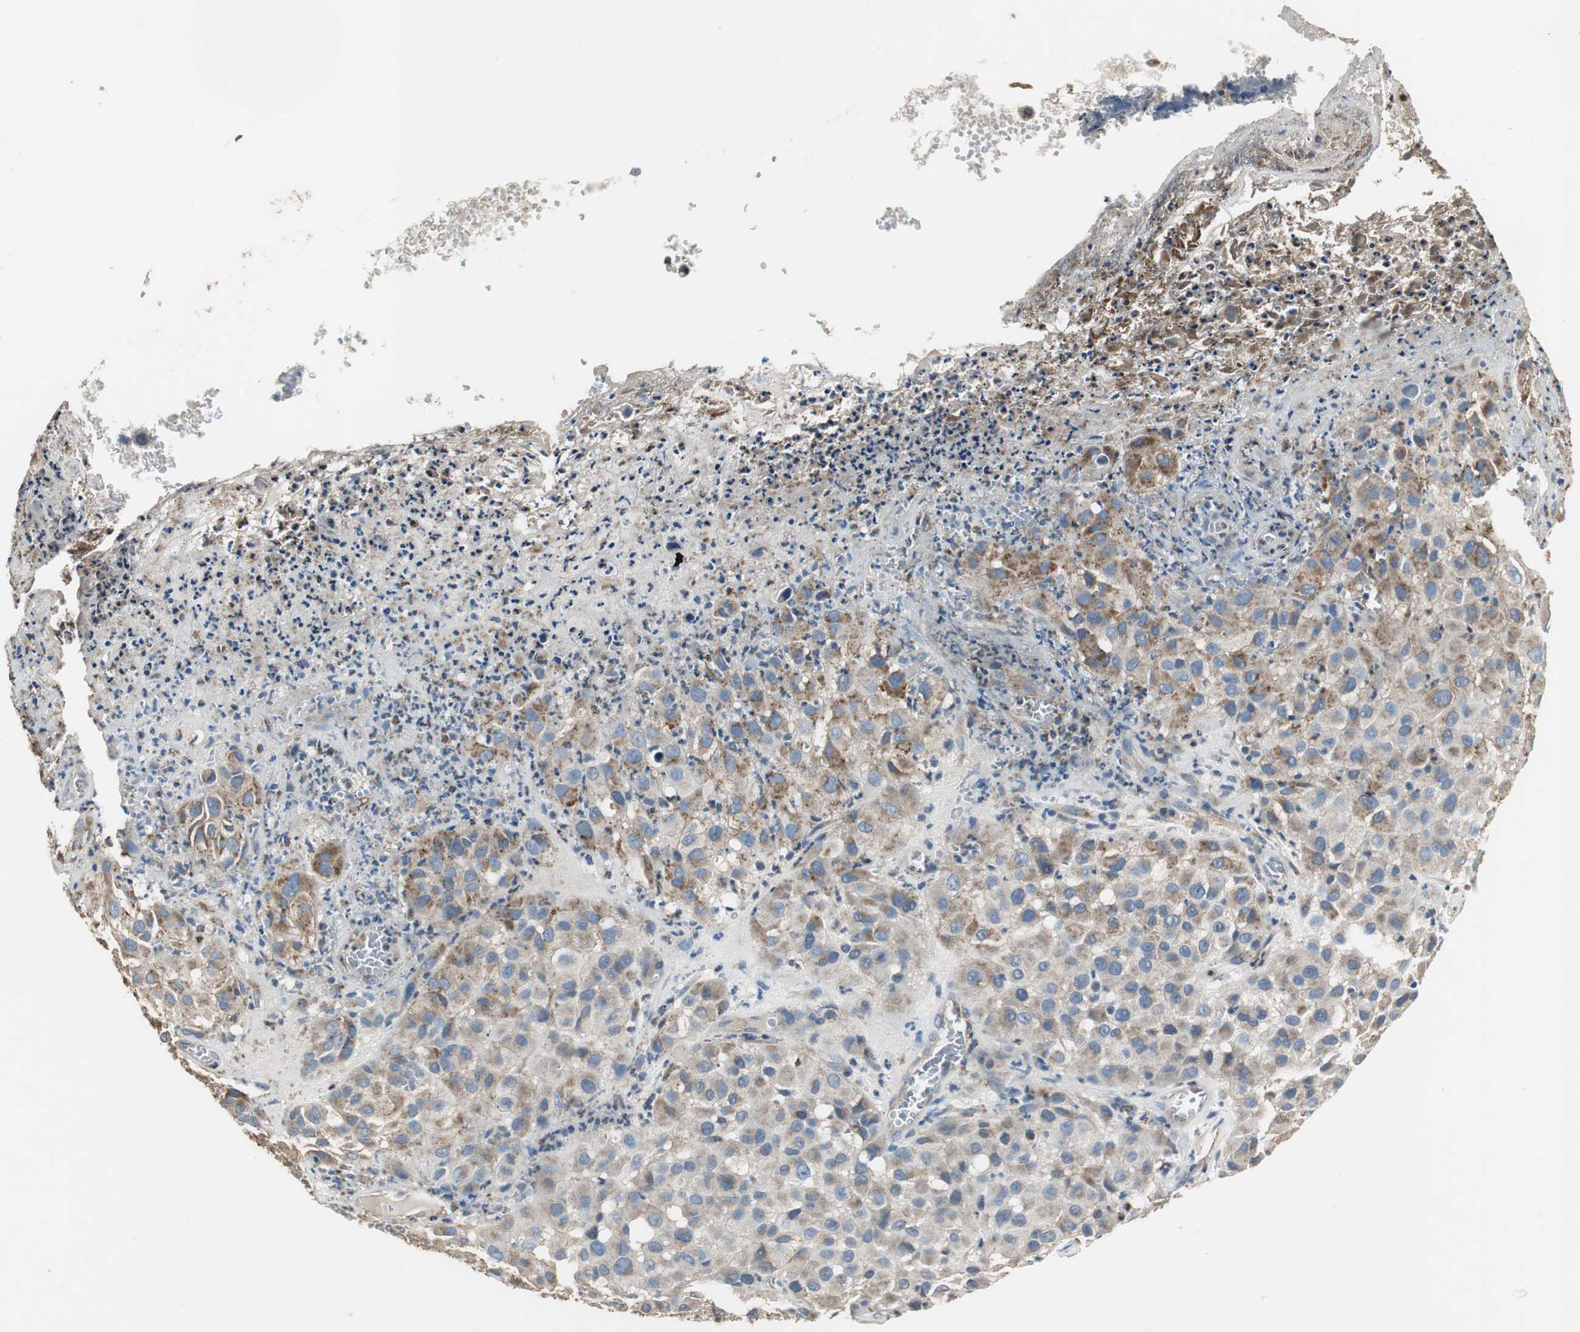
{"staining": {"intensity": "moderate", "quantity": ">75%", "location": "cytoplasmic/membranous"}, "tissue": "melanoma", "cell_type": "Tumor cells", "image_type": "cancer", "snomed": [{"axis": "morphology", "description": "Malignant melanoma, NOS"}, {"axis": "topography", "description": "Skin"}], "caption": "The micrograph exhibits a brown stain indicating the presence of a protein in the cytoplasmic/membranous of tumor cells in melanoma. (IHC, brightfield microscopy, high magnification).", "gene": "JTB", "patient": {"sex": "female", "age": 21}}